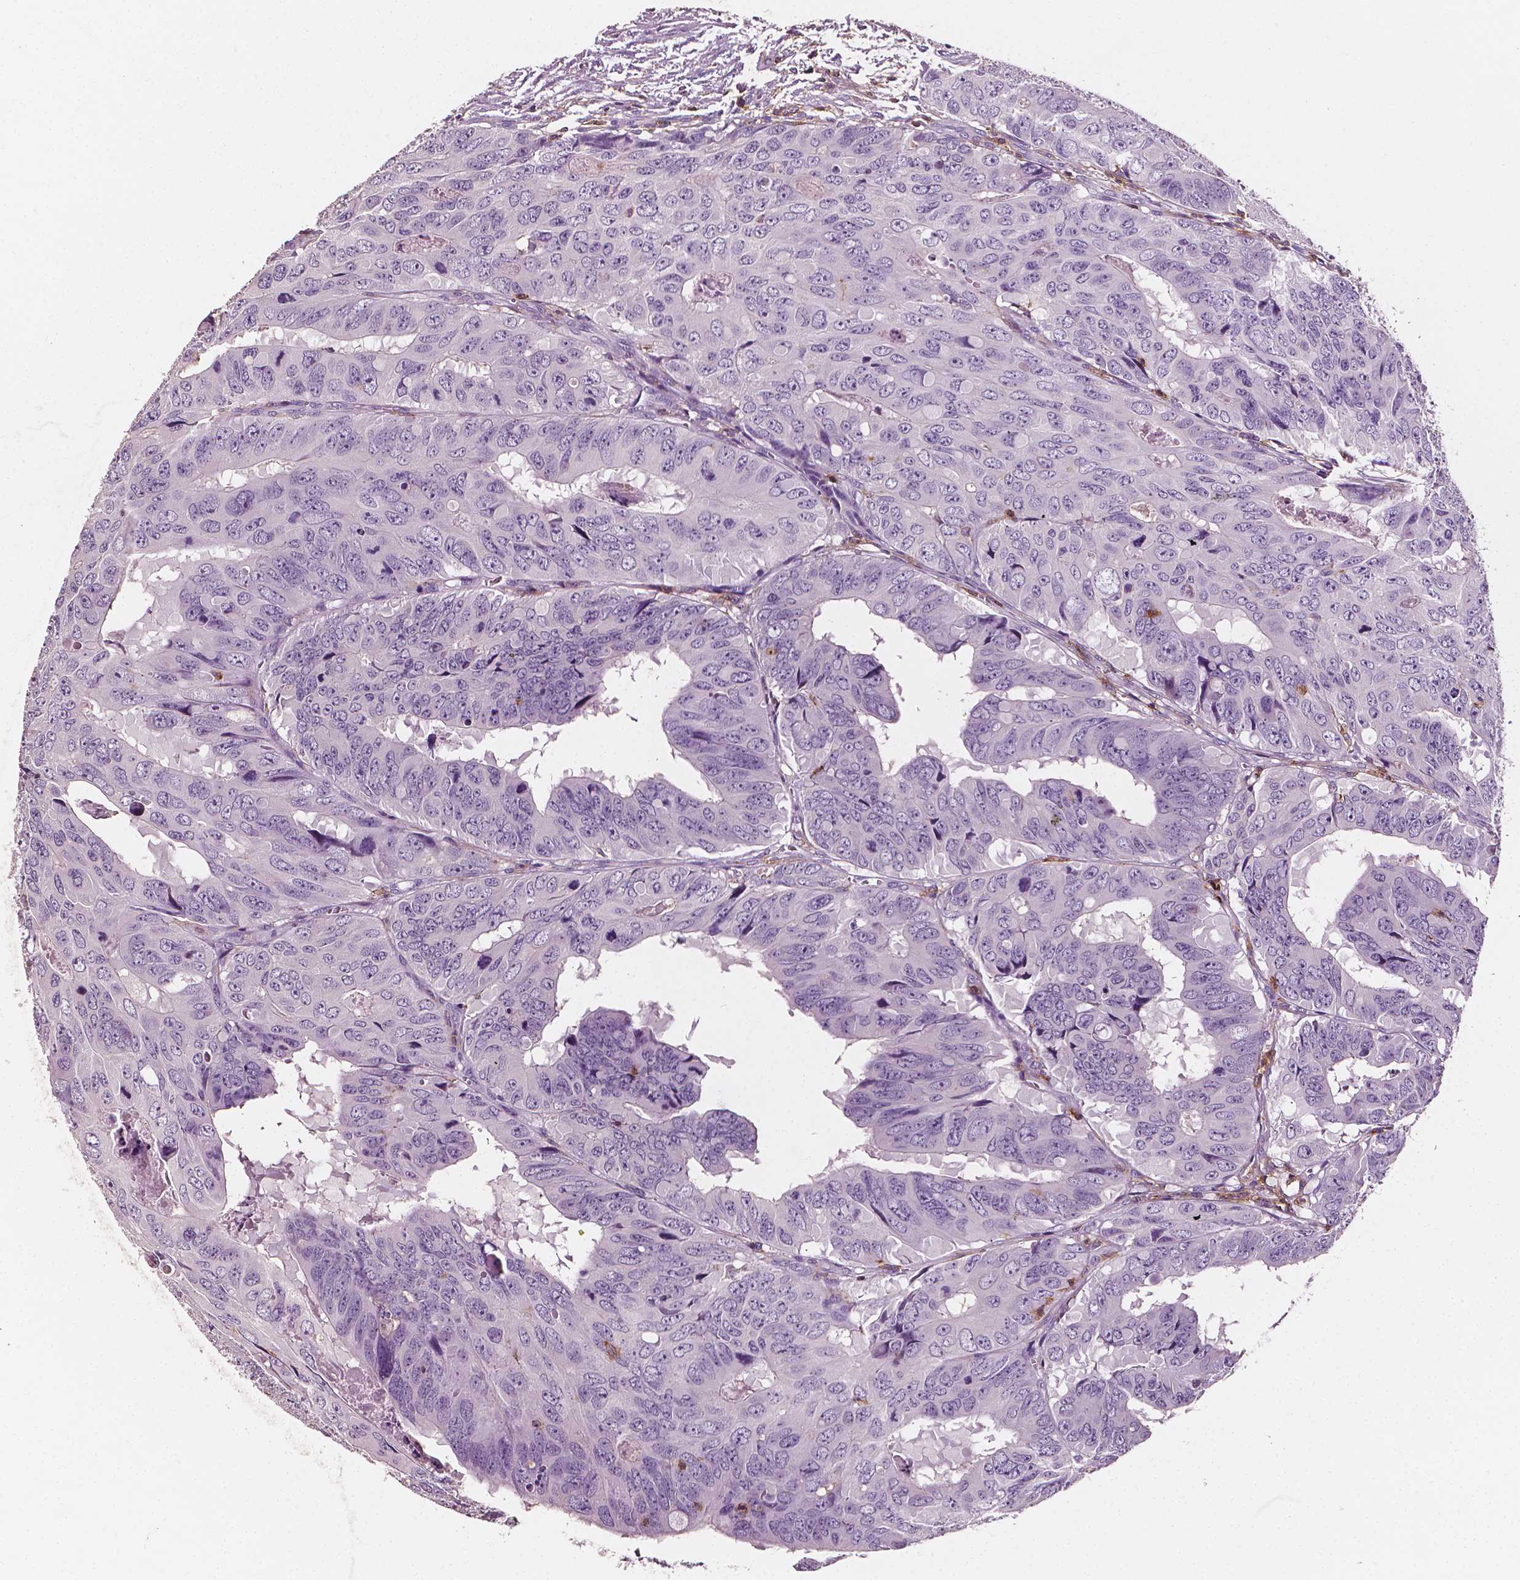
{"staining": {"intensity": "negative", "quantity": "none", "location": "none"}, "tissue": "colorectal cancer", "cell_type": "Tumor cells", "image_type": "cancer", "snomed": [{"axis": "morphology", "description": "Adenocarcinoma, NOS"}, {"axis": "topography", "description": "Colon"}], "caption": "An immunohistochemistry image of colorectal cancer (adenocarcinoma) is shown. There is no staining in tumor cells of colorectal cancer (adenocarcinoma). (IHC, brightfield microscopy, high magnification).", "gene": "PTPRC", "patient": {"sex": "male", "age": 79}}